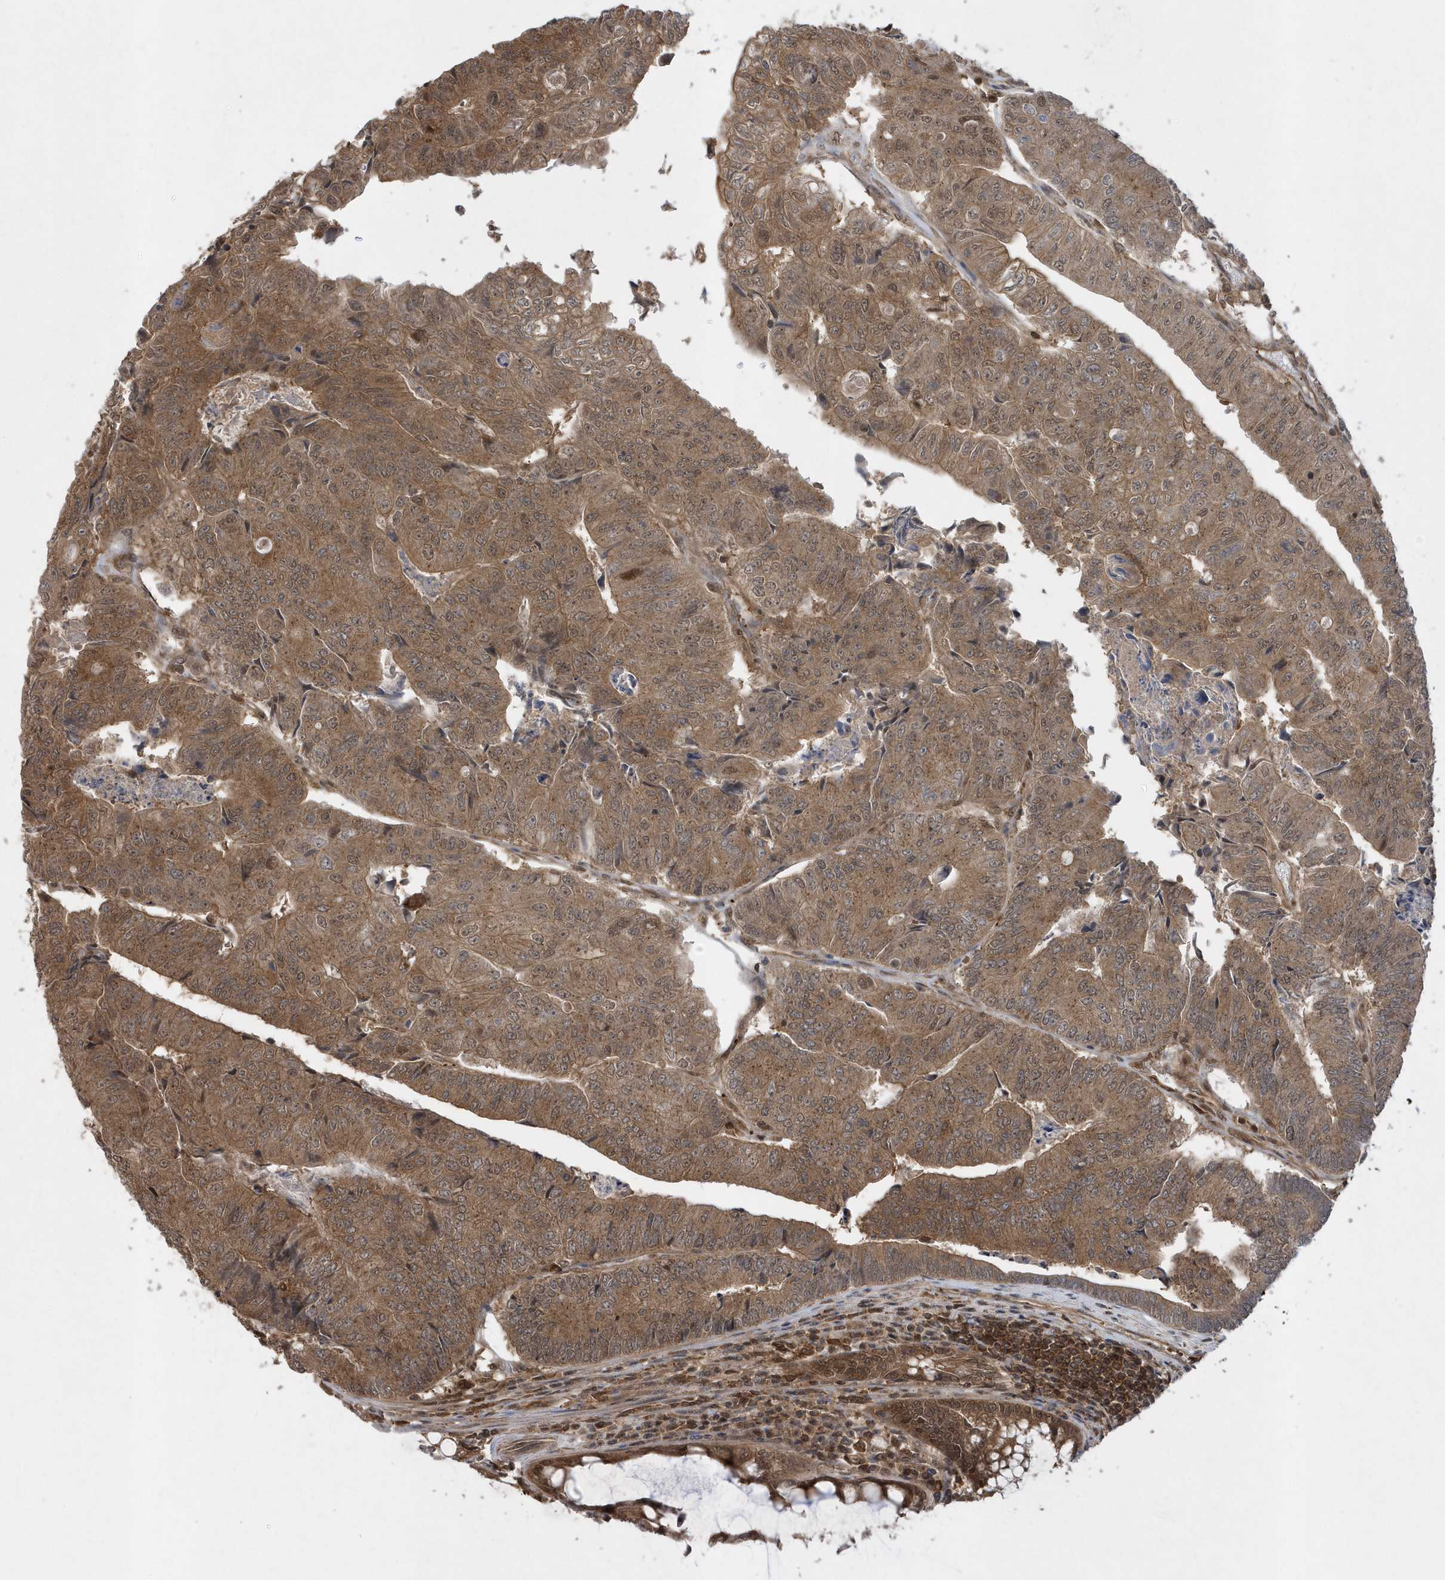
{"staining": {"intensity": "moderate", "quantity": ">75%", "location": "cytoplasmic/membranous,nuclear"}, "tissue": "colorectal cancer", "cell_type": "Tumor cells", "image_type": "cancer", "snomed": [{"axis": "morphology", "description": "Adenocarcinoma, NOS"}, {"axis": "topography", "description": "Colon"}], "caption": "Colorectal cancer stained for a protein shows moderate cytoplasmic/membranous and nuclear positivity in tumor cells.", "gene": "ACYP1", "patient": {"sex": "female", "age": 67}}